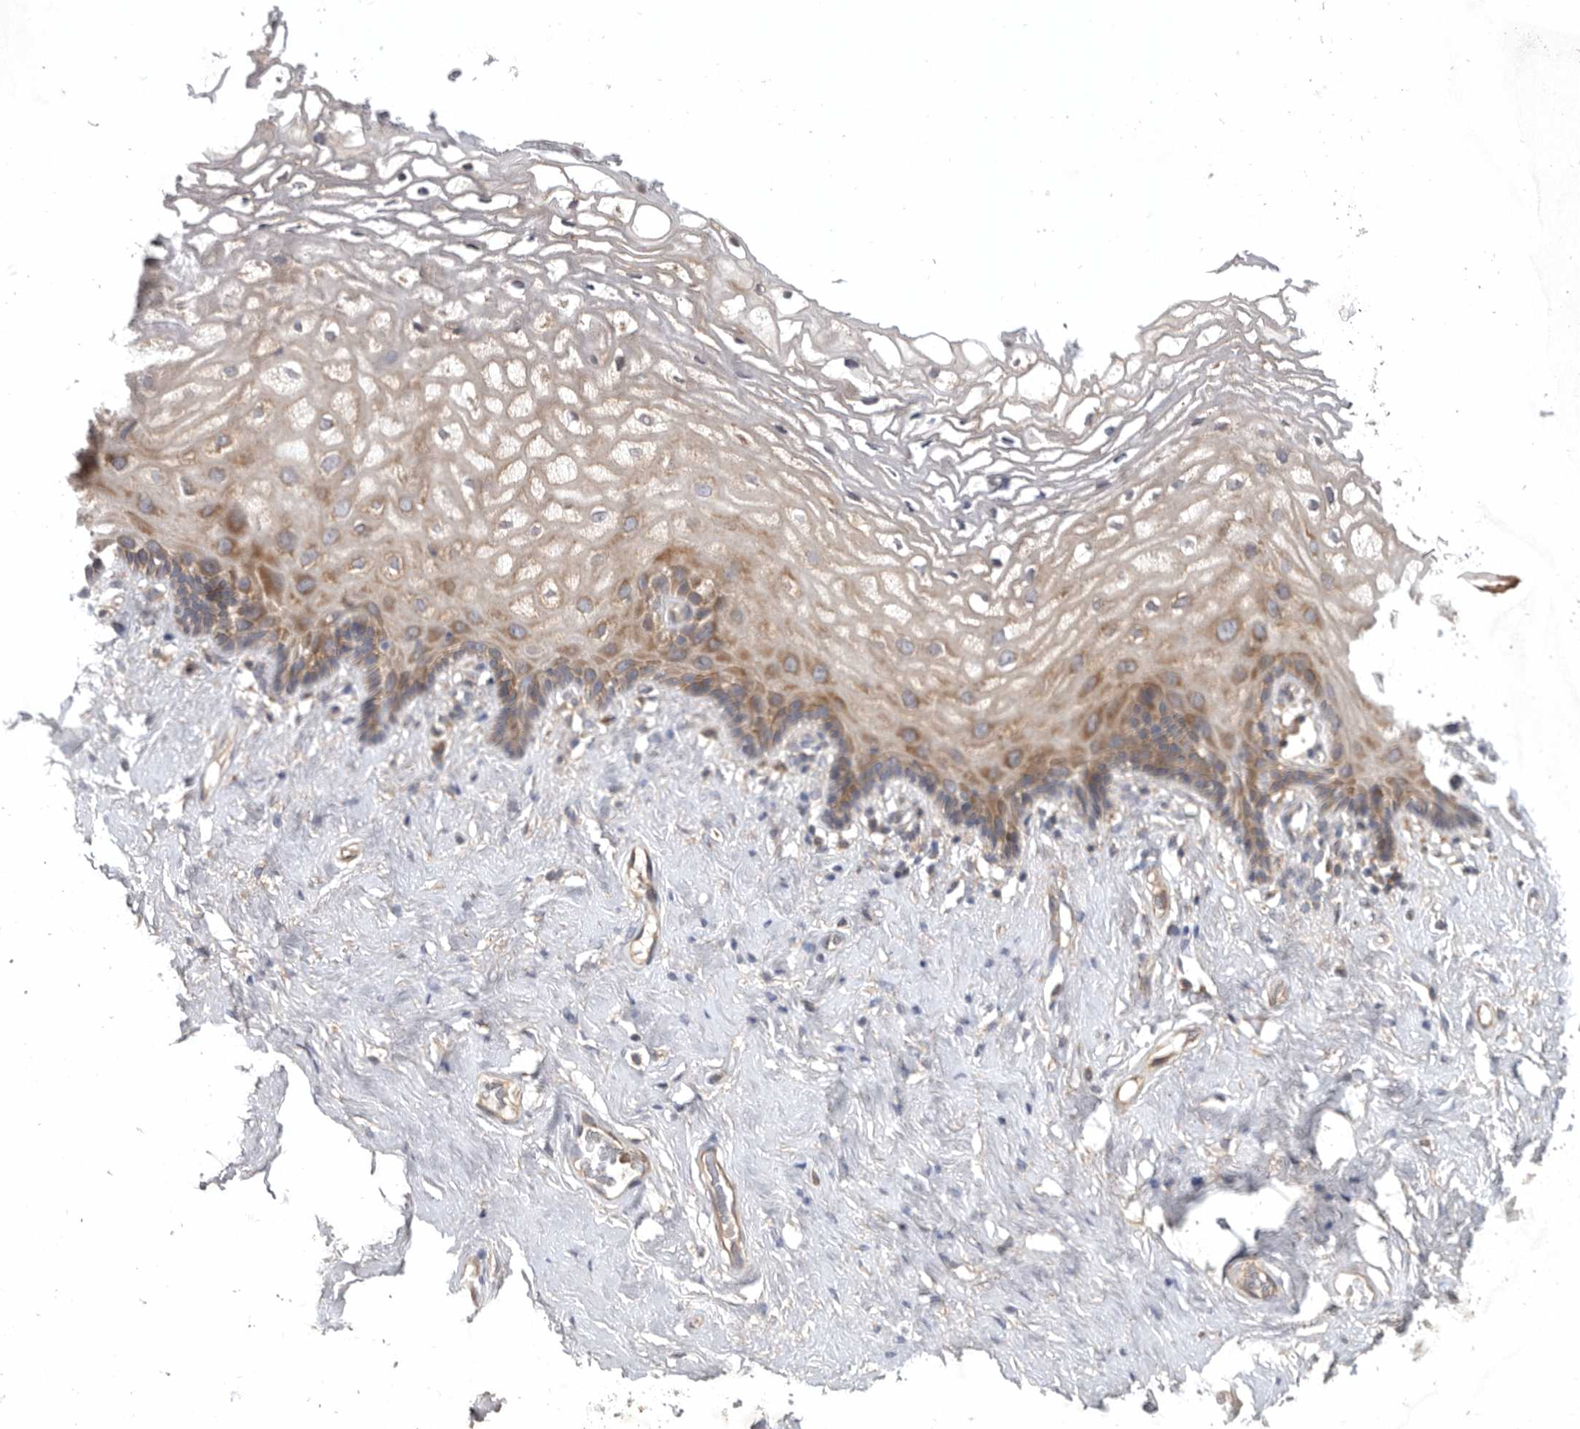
{"staining": {"intensity": "moderate", "quantity": "<25%", "location": "cytoplasmic/membranous"}, "tissue": "vagina", "cell_type": "Squamous epithelial cells", "image_type": "normal", "snomed": [{"axis": "morphology", "description": "Normal tissue, NOS"}, {"axis": "morphology", "description": "Adenocarcinoma, NOS"}, {"axis": "topography", "description": "Rectum"}, {"axis": "topography", "description": "Vagina"}], "caption": "The histopathology image reveals immunohistochemical staining of normal vagina. There is moderate cytoplasmic/membranous expression is seen in approximately <25% of squamous epithelial cells. Using DAB (brown) and hematoxylin (blue) stains, captured at high magnification using brightfield microscopy.", "gene": "C1orf109", "patient": {"sex": "female", "age": 71}}